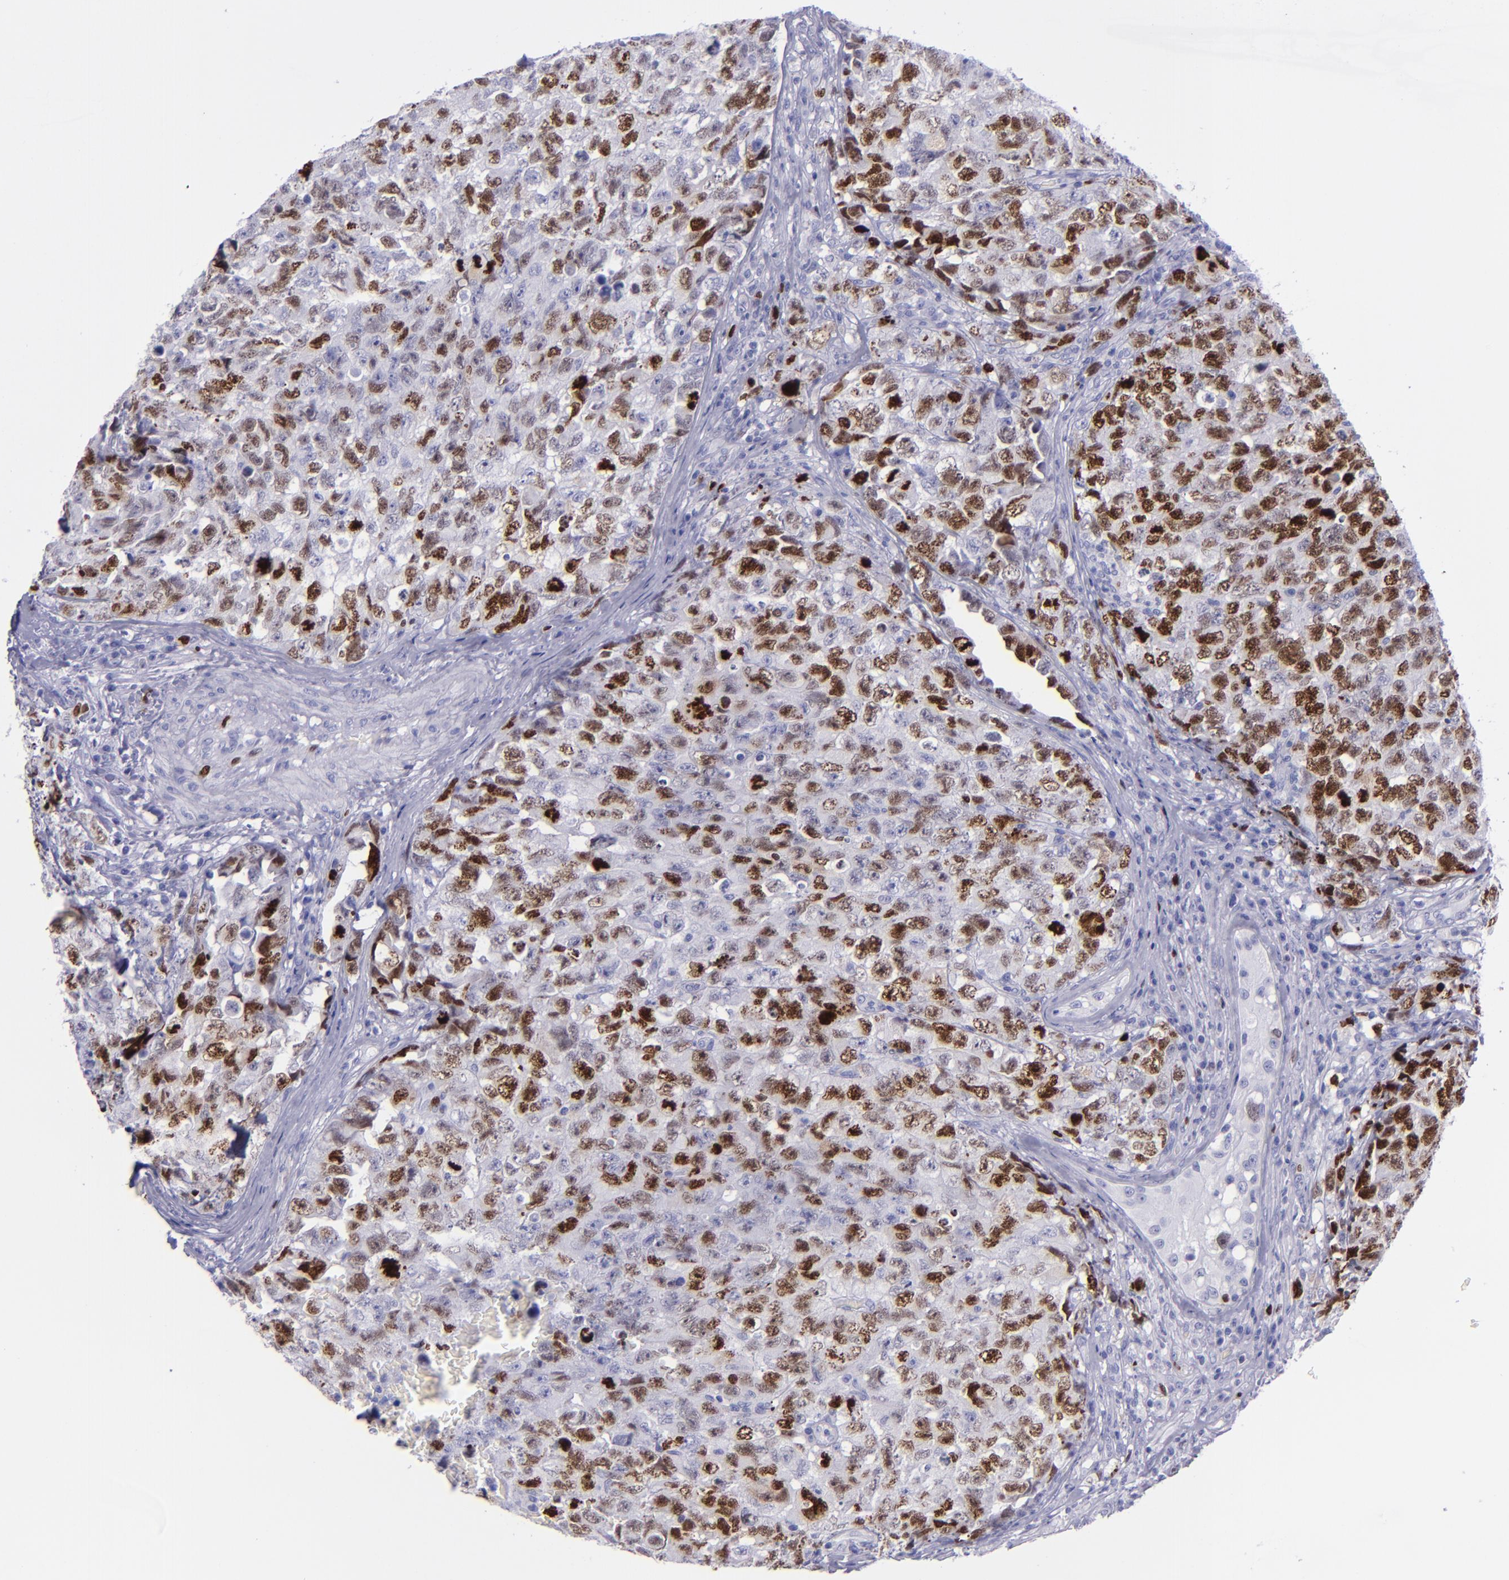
{"staining": {"intensity": "strong", "quantity": "25%-75%", "location": "nuclear"}, "tissue": "testis cancer", "cell_type": "Tumor cells", "image_type": "cancer", "snomed": [{"axis": "morphology", "description": "Carcinoma, Embryonal, NOS"}, {"axis": "topography", "description": "Testis"}], "caption": "Immunohistochemical staining of testis cancer reveals high levels of strong nuclear protein positivity in approximately 25%-75% of tumor cells.", "gene": "TOP2A", "patient": {"sex": "male", "age": 31}}